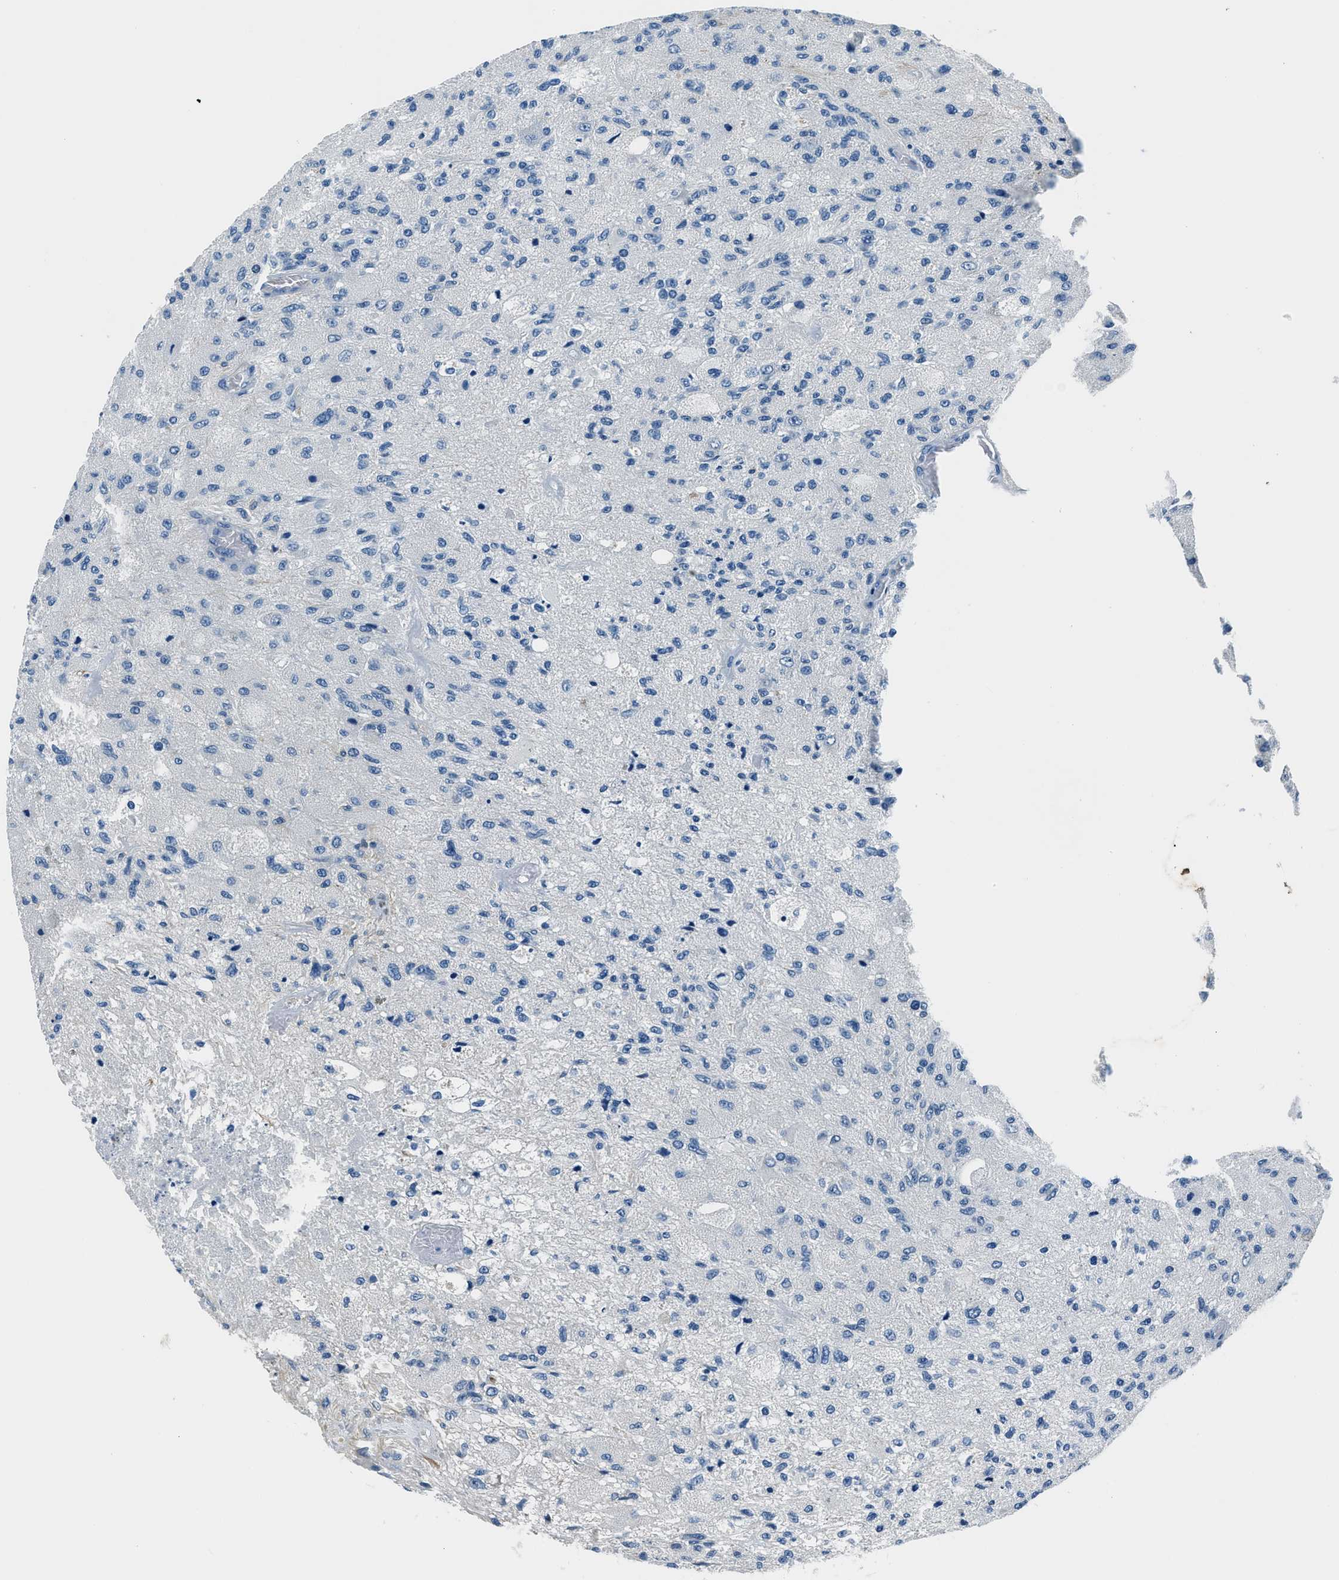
{"staining": {"intensity": "negative", "quantity": "none", "location": "none"}, "tissue": "glioma", "cell_type": "Tumor cells", "image_type": "cancer", "snomed": [{"axis": "morphology", "description": "Normal tissue, NOS"}, {"axis": "morphology", "description": "Glioma, malignant, High grade"}, {"axis": "topography", "description": "Cerebral cortex"}], "caption": "Immunohistochemistry (IHC) image of neoplastic tissue: malignant high-grade glioma stained with DAB (3,3'-diaminobenzidine) shows no significant protein staining in tumor cells.", "gene": "GJA3", "patient": {"sex": "male", "age": 77}}